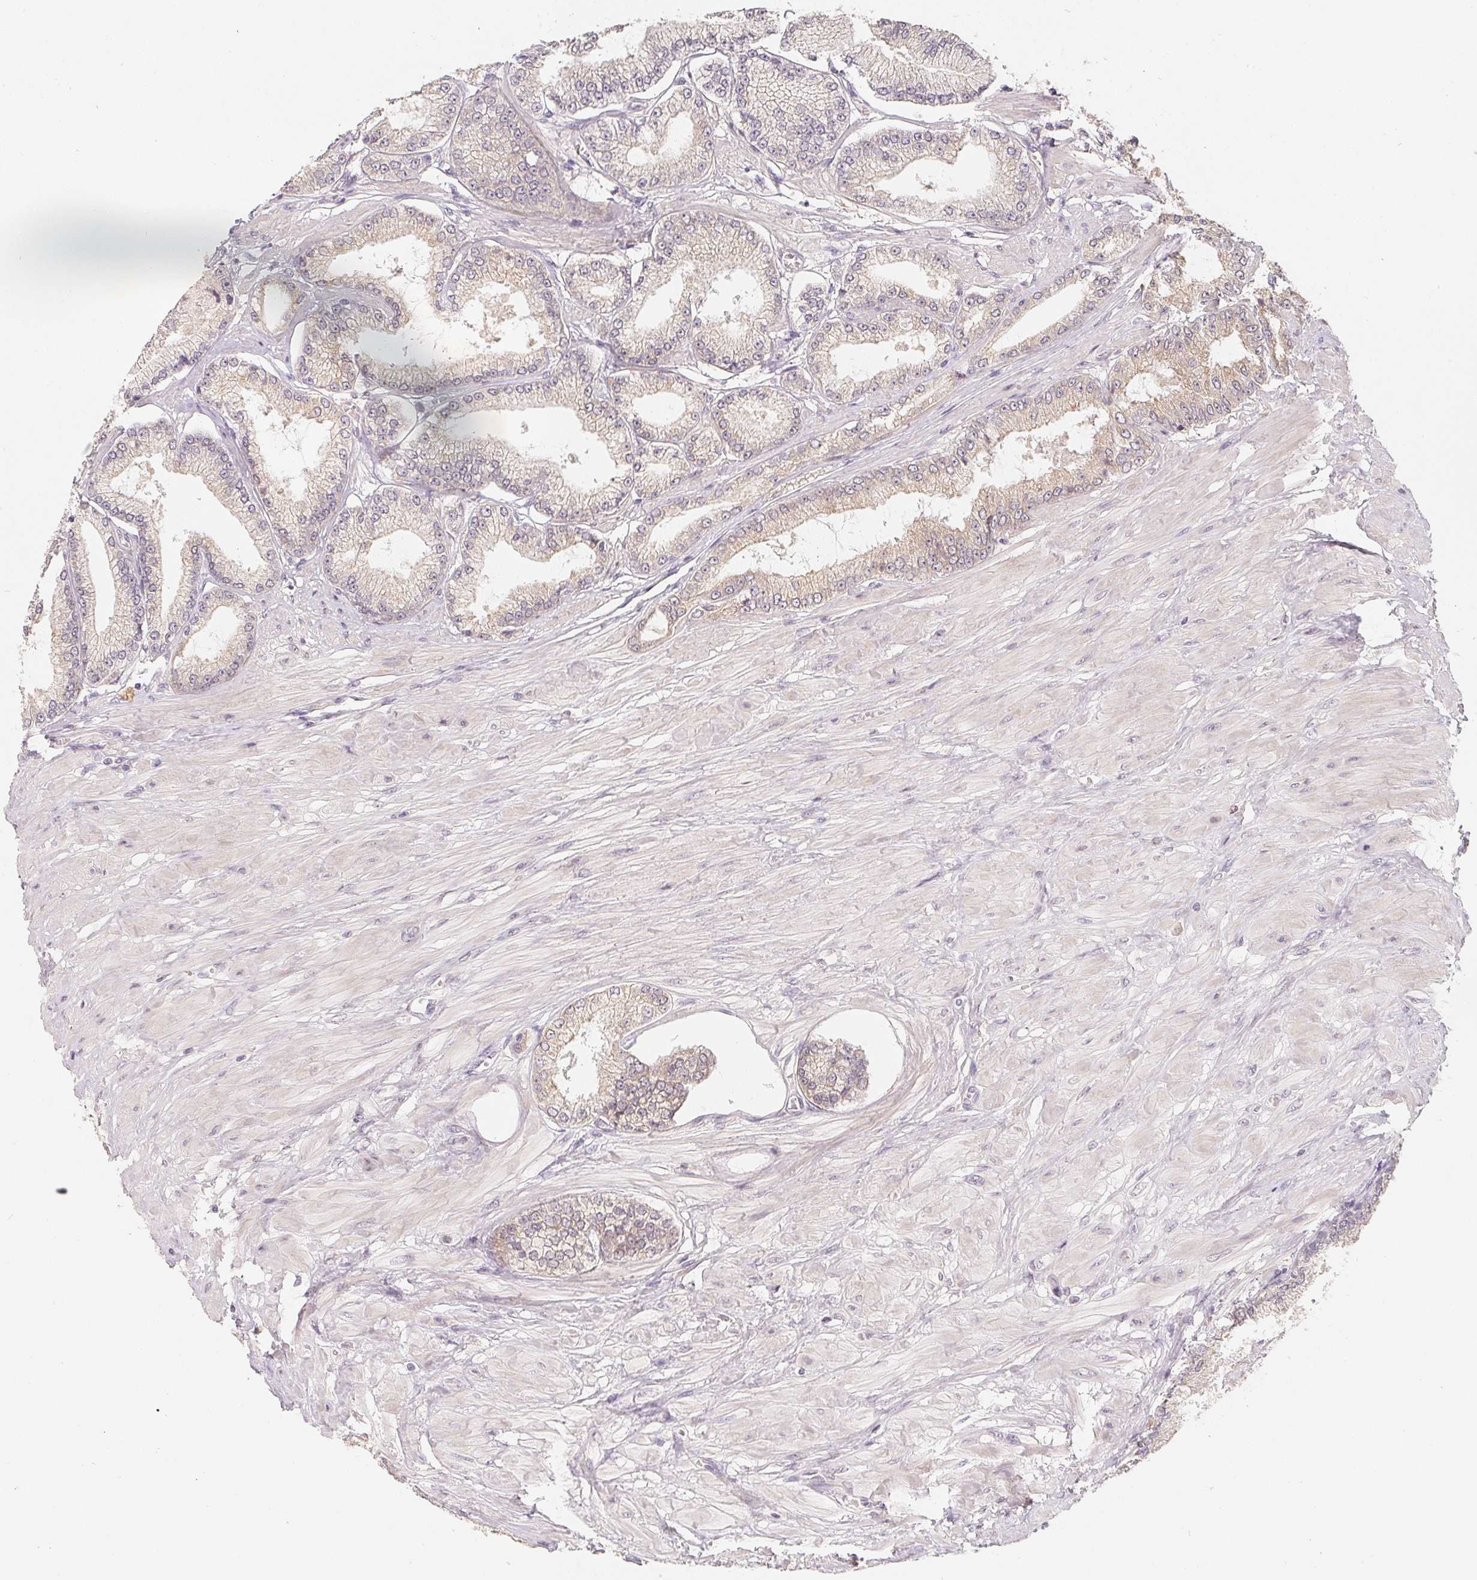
{"staining": {"intensity": "weak", "quantity": "<25%", "location": "cytoplasmic/membranous"}, "tissue": "prostate cancer", "cell_type": "Tumor cells", "image_type": "cancer", "snomed": [{"axis": "morphology", "description": "Adenocarcinoma, Low grade"}, {"axis": "topography", "description": "Prostate"}], "caption": "This is a histopathology image of immunohistochemistry staining of prostate cancer (low-grade adenocarcinoma), which shows no staining in tumor cells.", "gene": "SOAT1", "patient": {"sex": "male", "age": 55}}